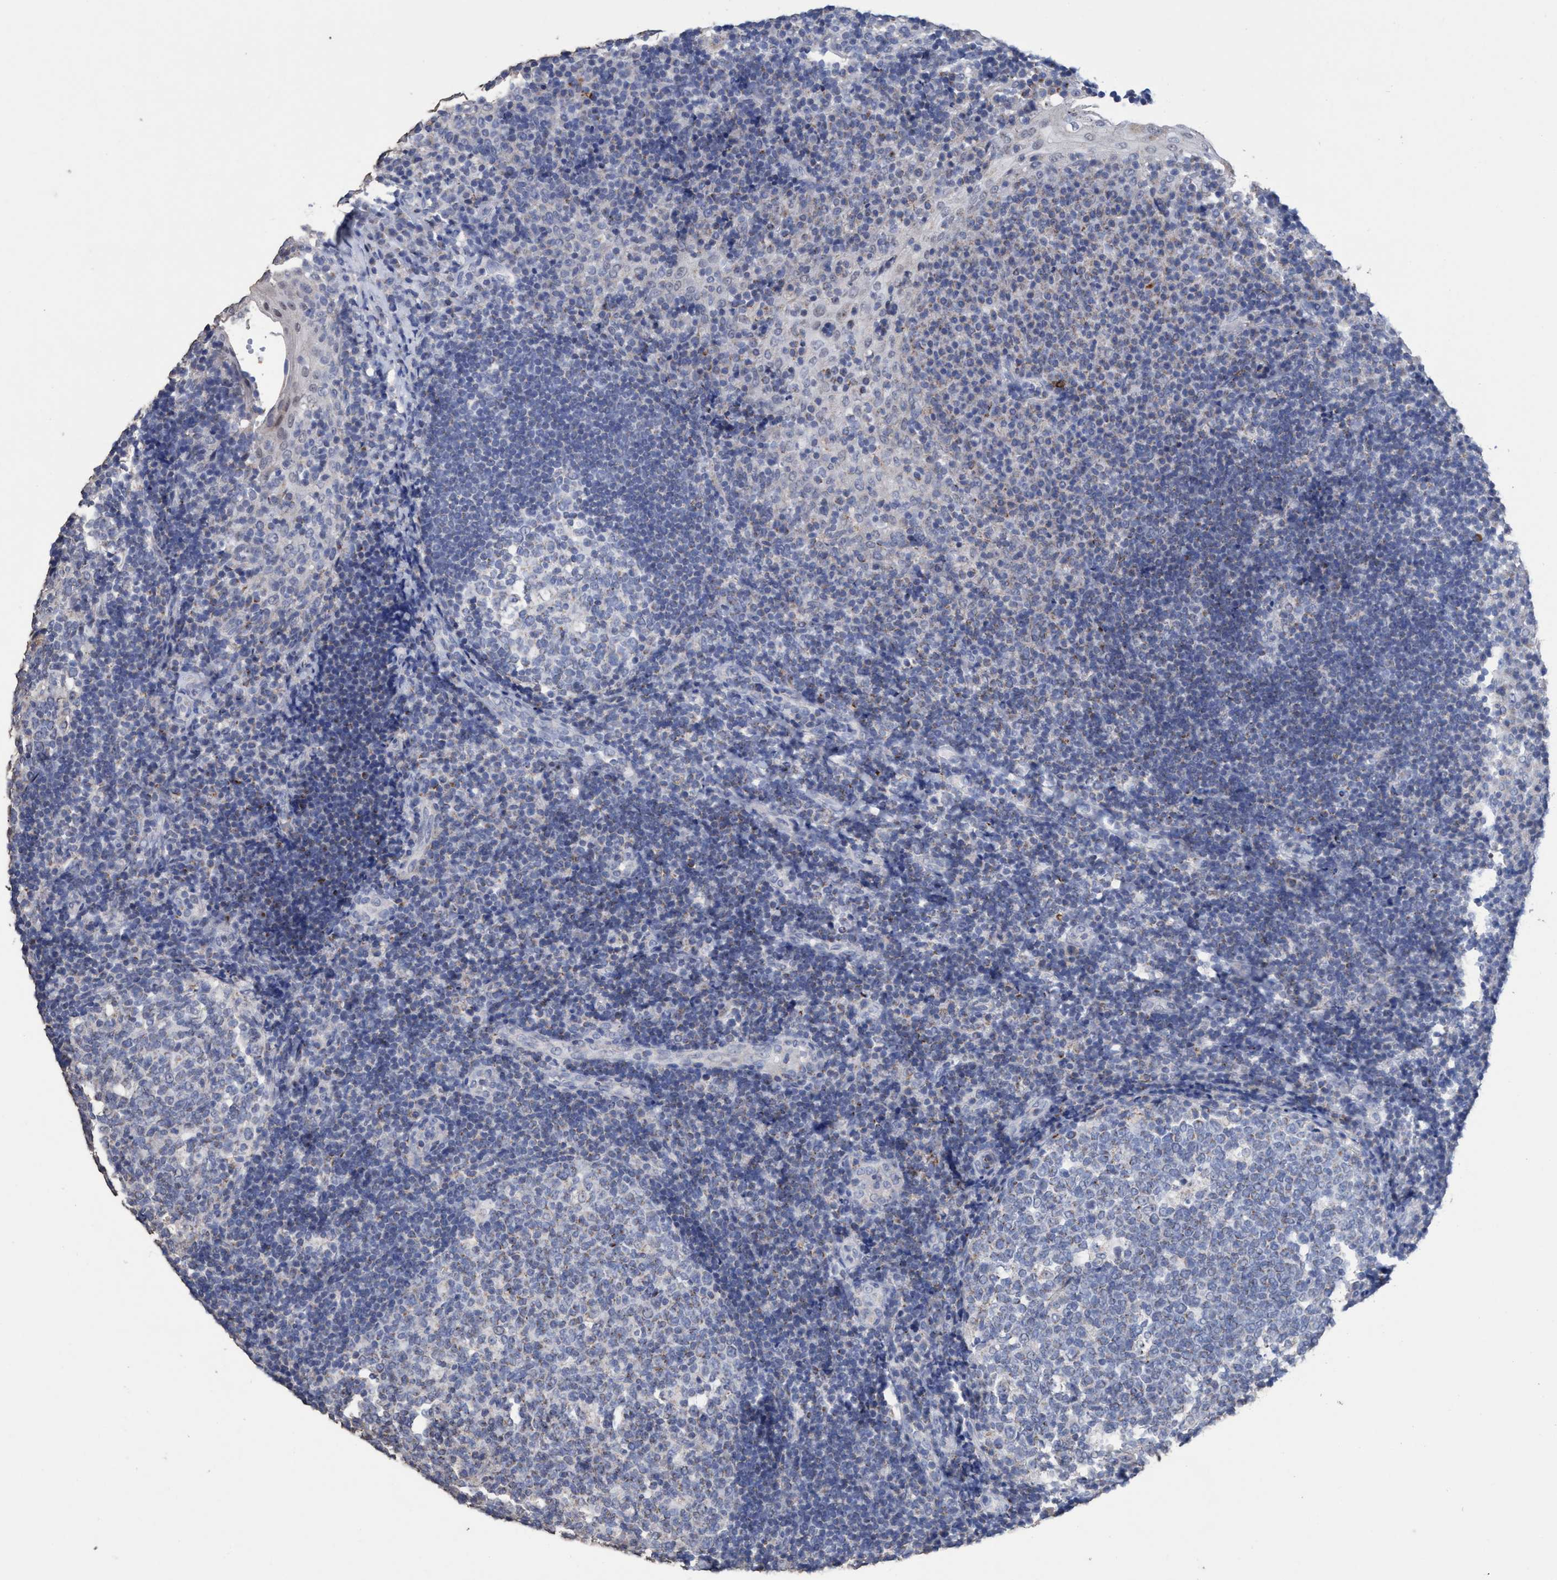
{"staining": {"intensity": "weak", "quantity": "25%-75%", "location": "cytoplasmic/membranous"}, "tissue": "tonsil", "cell_type": "Germinal center cells", "image_type": "normal", "snomed": [{"axis": "morphology", "description": "Normal tissue, NOS"}, {"axis": "topography", "description": "Tonsil"}], "caption": "Weak cytoplasmic/membranous protein expression is present in about 25%-75% of germinal center cells in tonsil.", "gene": "RSAD1", "patient": {"sex": "female", "age": 40}}